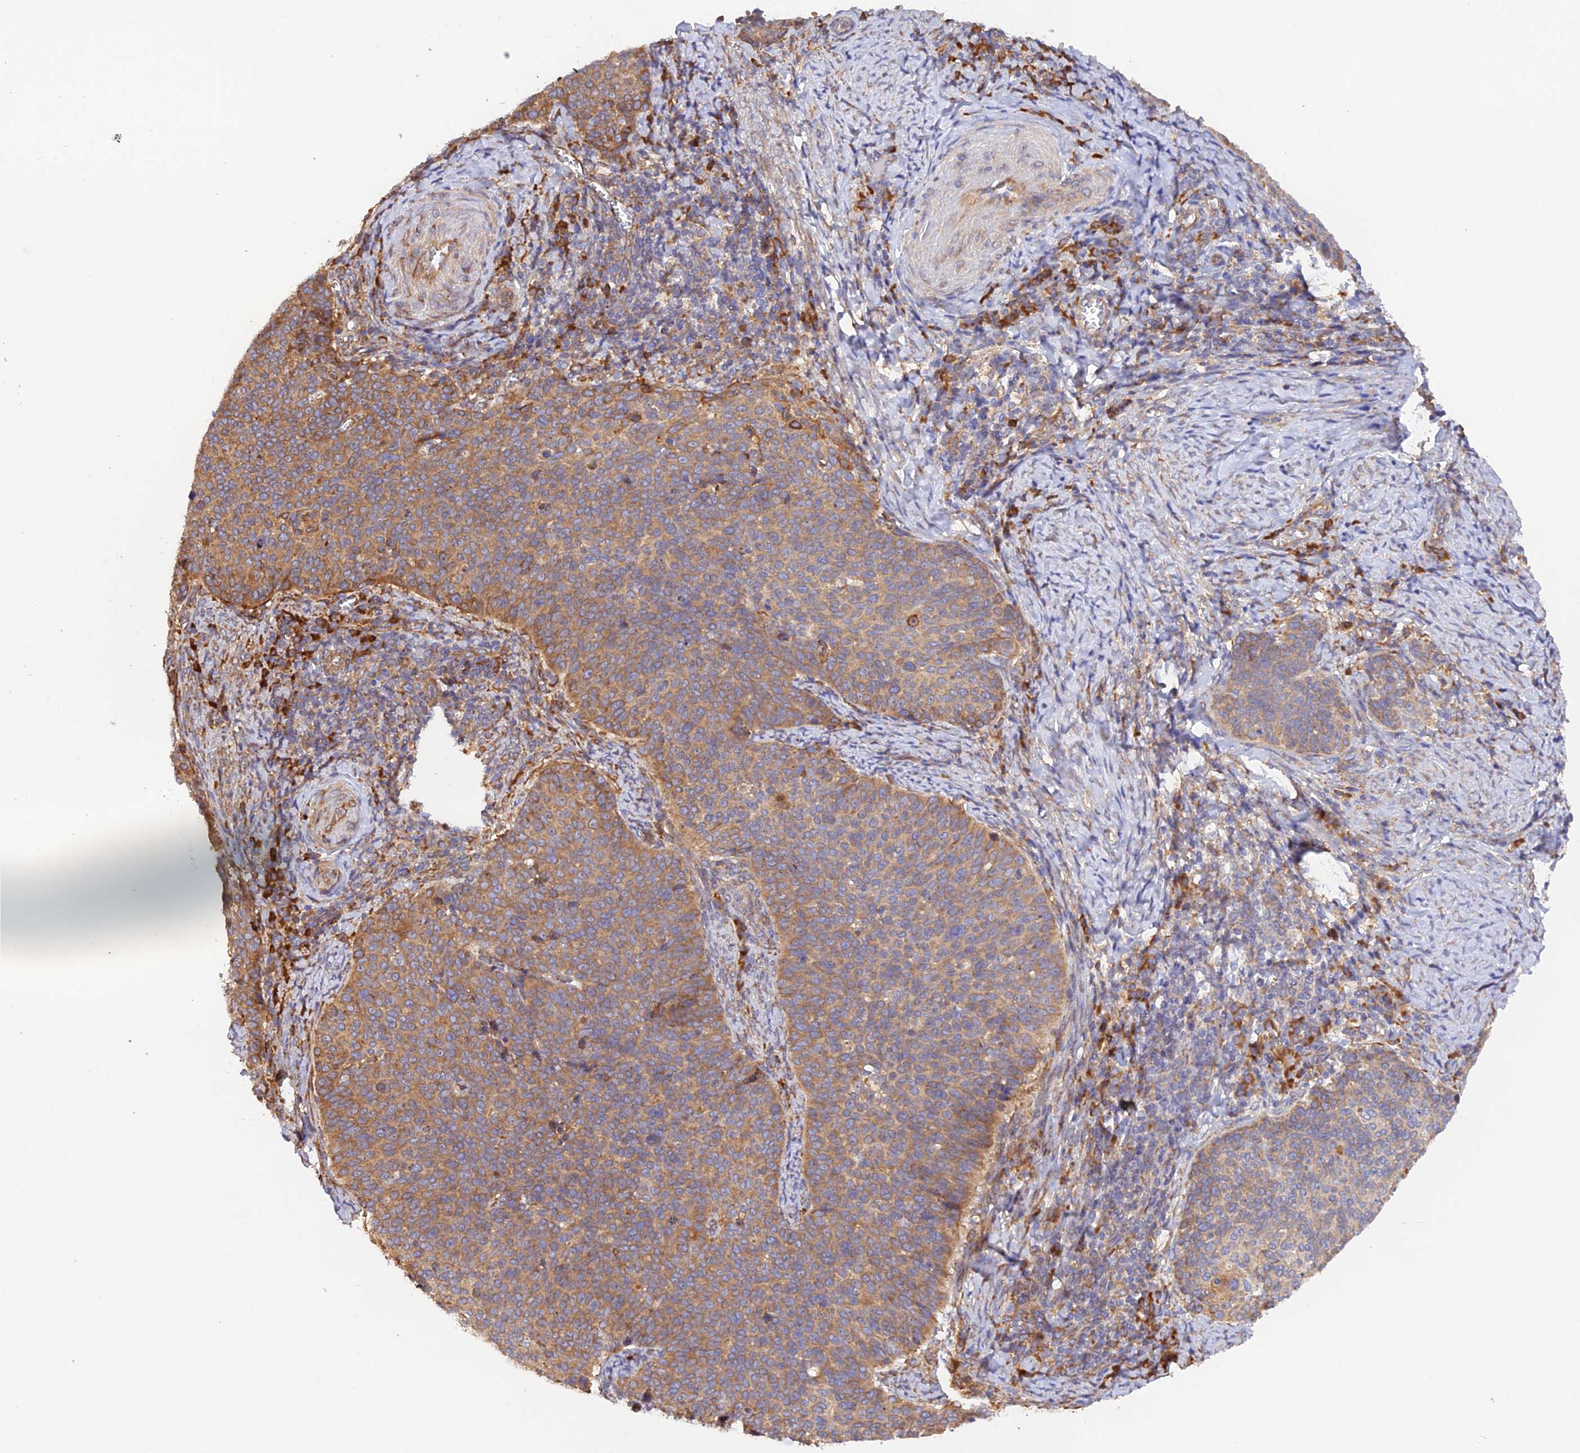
{"staining": {"intensity": "moderate", "quantity": ">75%", "location": "cytoplasmic/membranous"}, "tissue": "cervical cancer", "cell_type": "Tumor cells", "image_type": "cancer", "snomed": [{"axis": "morphology", "description": "Normal tissue, NOS"}, {"axis": "morphology", "description": "Squamous cell carcinoma, NOS"}, {"axis": "topography", "description": "Cervix"}], "caption": "A histopathology image showing moderate cytoplasmic/membranous expression in about >75% of tumor cells in cervical cancer (squamous cell carcinoma), as visualized by brown immunohistochemical staining.", "gene": "RPL5", "patient": {"sex": "female", "age": 39}}